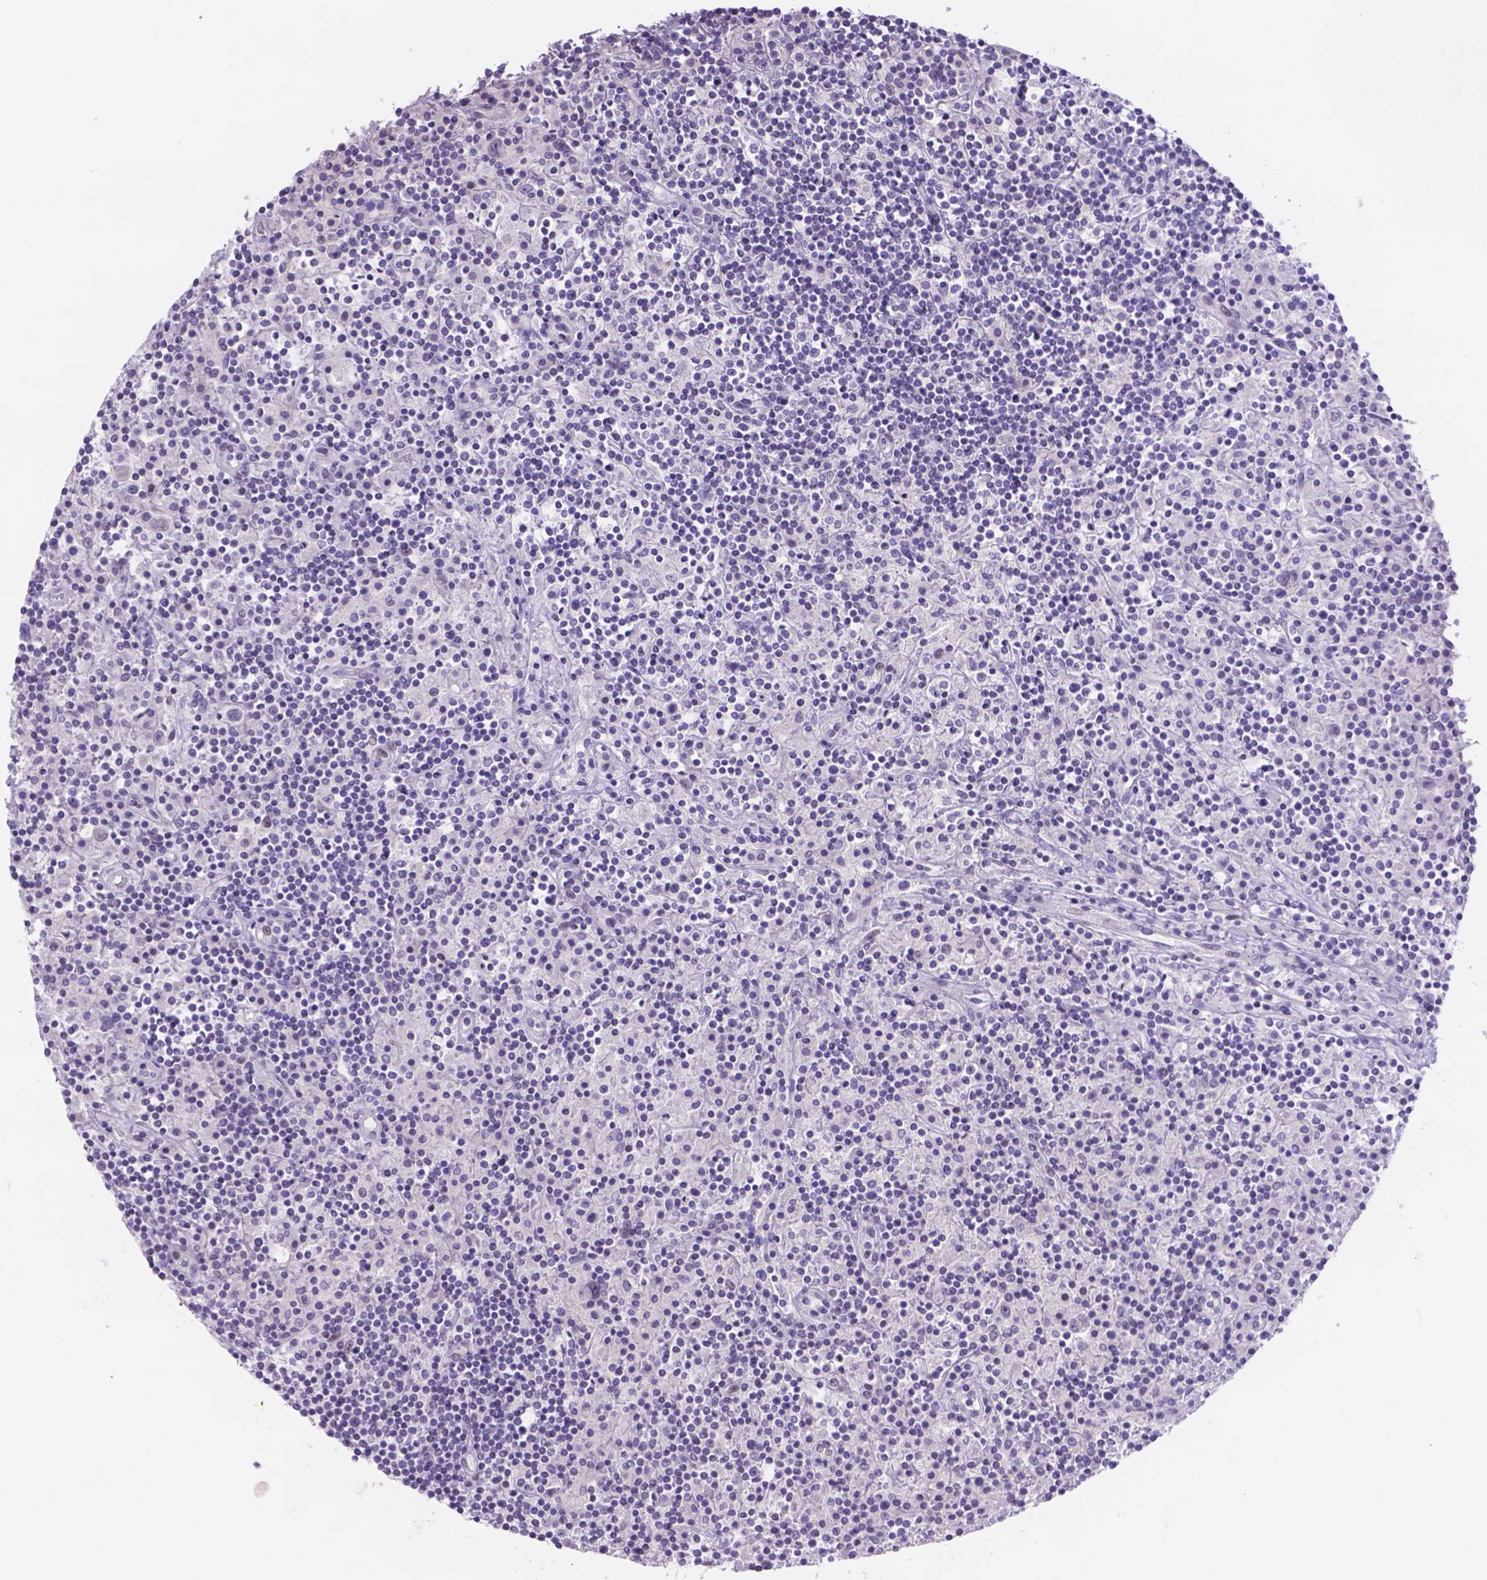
{"staining": {"intensity": "negative", "quantity": "none", "location": "none"}, "tissue": "lymphoma", "cell_type": "Tumor cells", "image_type": "cancer", "snomed": [{"axis": "morphology", "description": "Hodgkin's disease, NOS"}, {"axis": "topography", "description": "Lymph node"}], "caption": "This image is of Hodgkin's disease stained with immunohistochemistry to label a protein in brown with the nuclei are counter-stained blue. There is no expression in tumor cells.", "gene": "DMWD", "patient": {"sex": "male", "age": 70}}